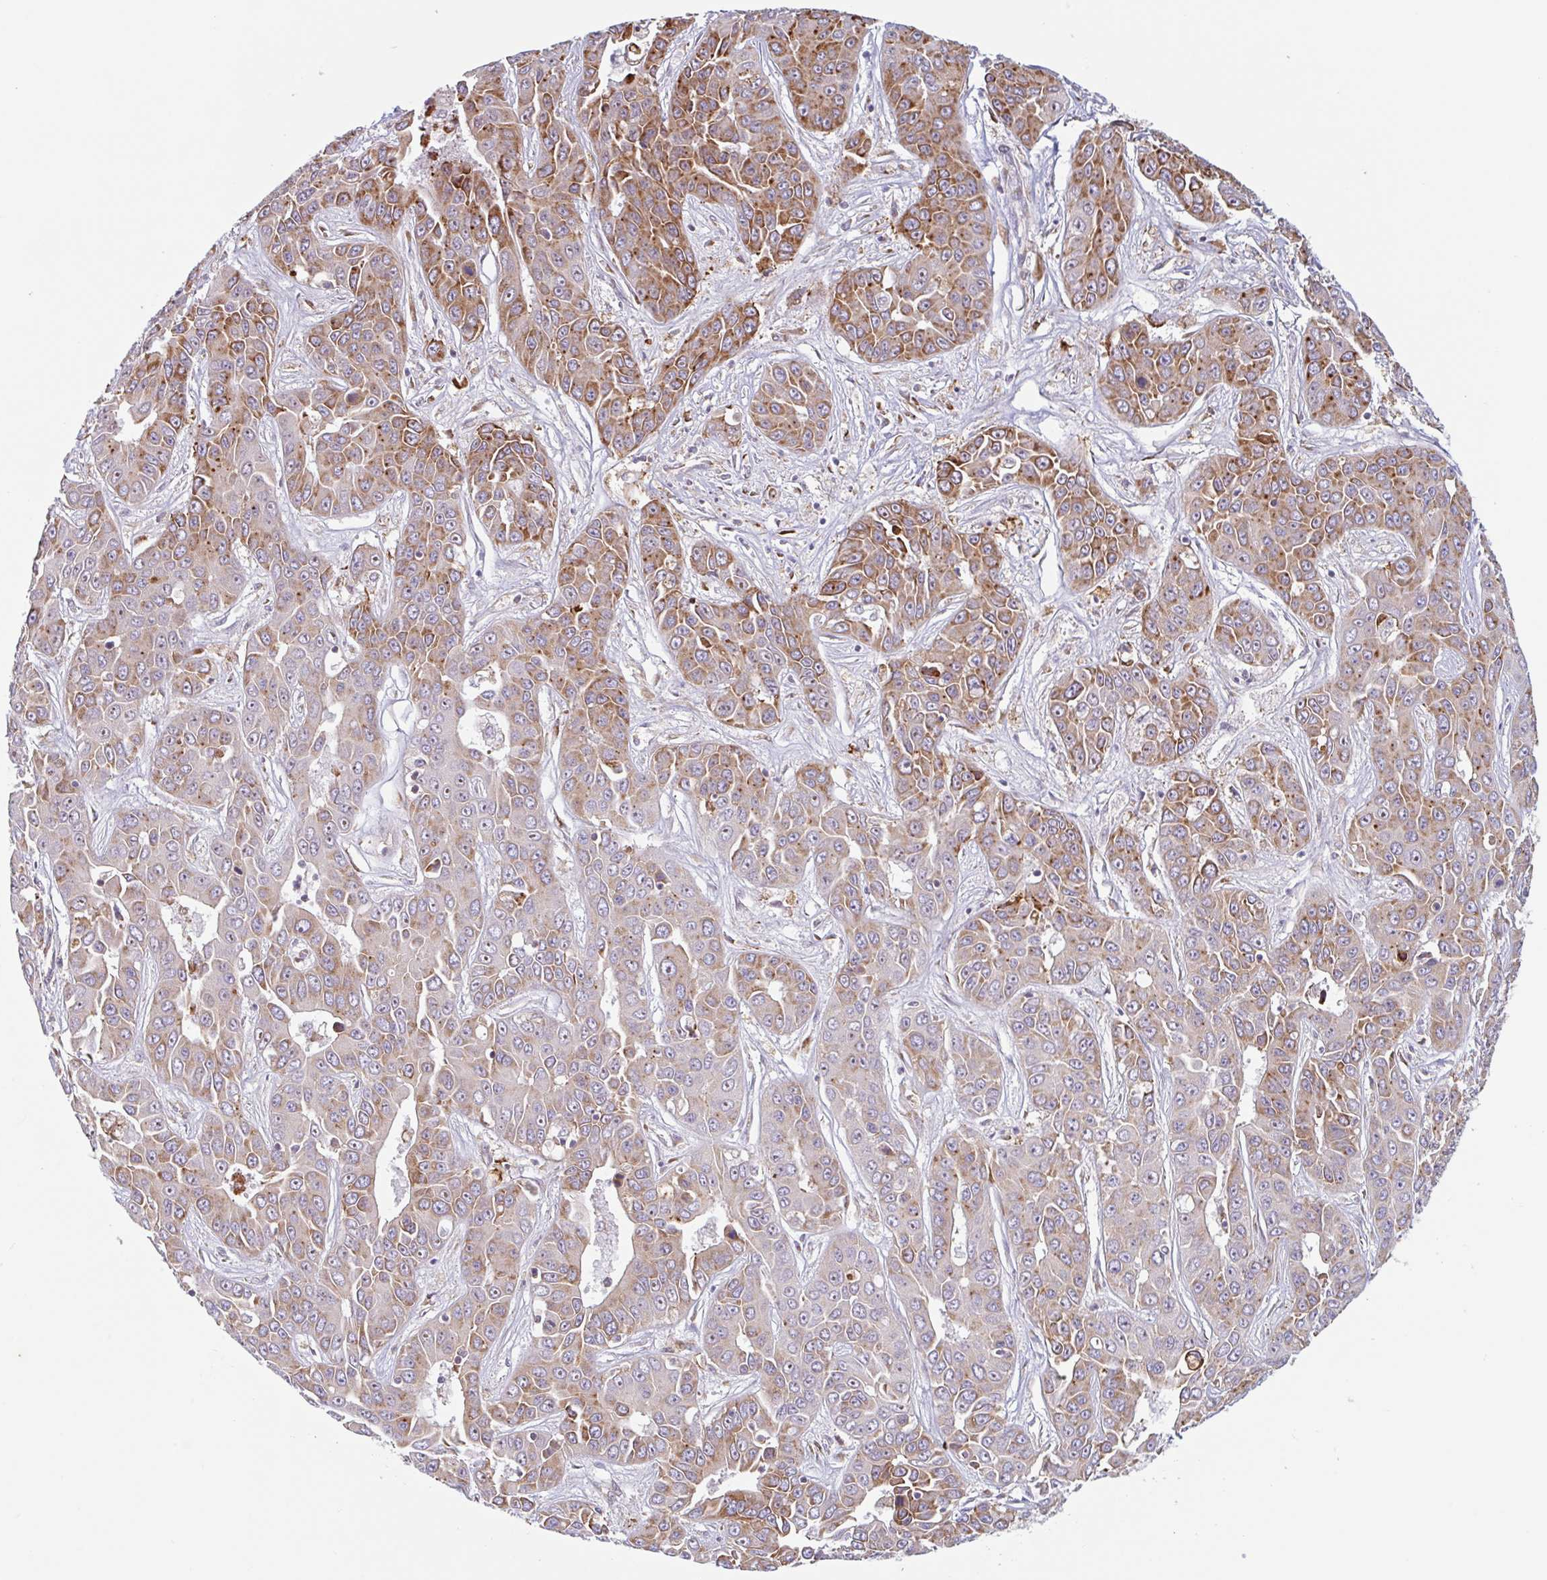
{"staining": {"intensity": "moderate", "quantity": "25%-75%", "location": "cytoplasmic/membranous"}, "tissue": "liver cancer", "cell_type": "Tumor cells", "image_type": "cancer", "snomed": [{"axis": "morphology", "description": "Cholangiocarcinoma"}, {"axis": "topography", "description": "Liver"}], "caption": "Immunohistochemistry staining of liver cholangiocarcinoma, which shows medium levels of moderate cytoplasmic/membranous staining in about 25%-75% of tumor cells indicating moderate cytoplasmic/membranous protein staining. The staining was performed using DAB (3,3'-diaminobenzidine) (brown) for protein detection and nuclei were counterstained in hematoxylin (blue).", "gene": "RIT1", "patient": {"sex": "female", "age": 52}}